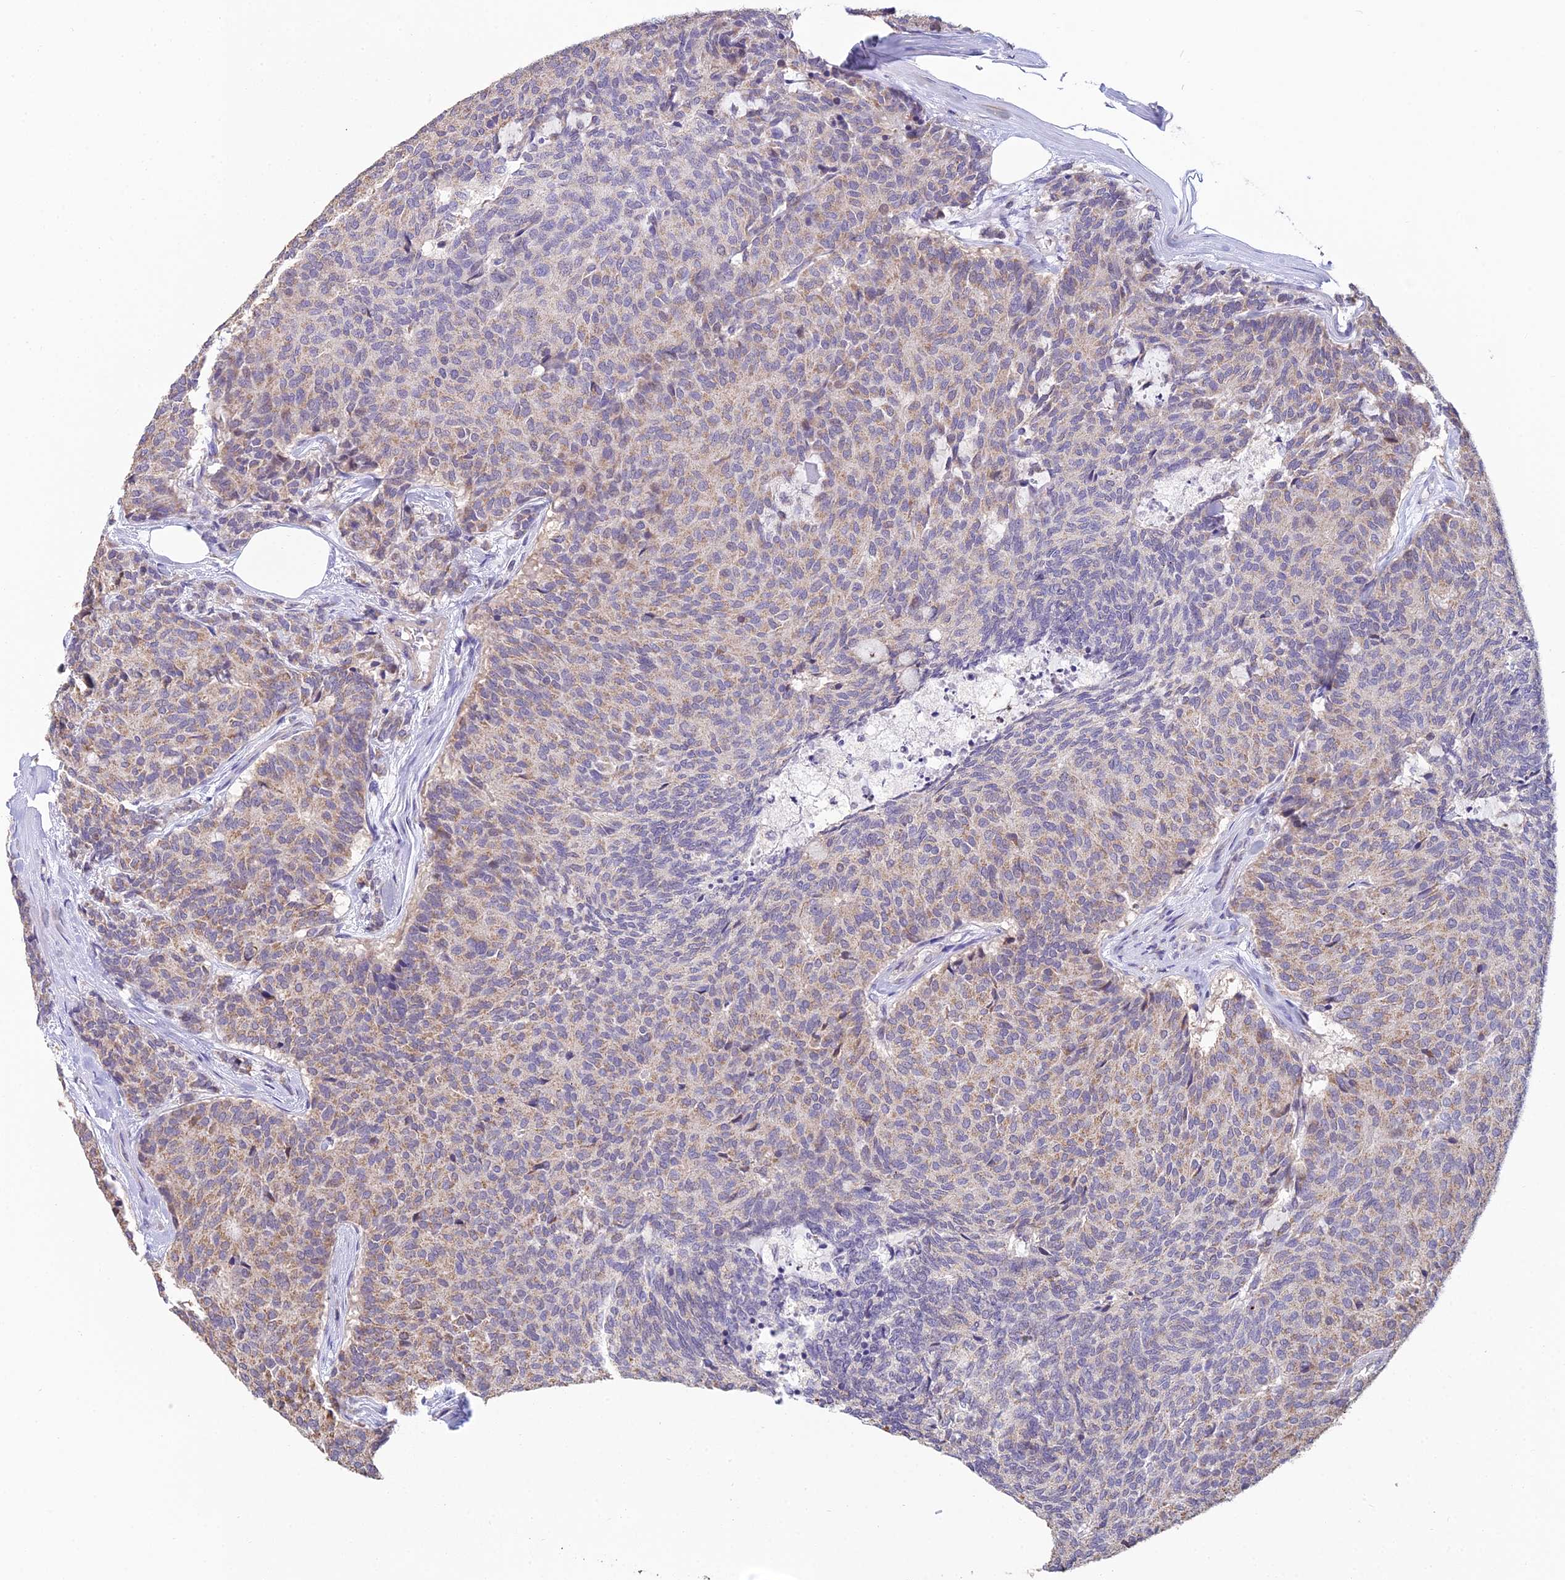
{"staining": {"intensity": "weak", "quantity": "25%-75%", "location": "cytoplasmic/membranous"}, "tissue": "carcinoid", "cell_type": "Tumor cells", "image_type": "cancer", "snomed": [{"axis": "morphology", "description": "Carcinoid, malignant, NOS"}, {"axis": "topography", "description": "Pancreas"}], "caption": "The histopathology image exhibits staining of carcinoid, revealing weak cytoplasmic/membranous protein staining (brown color) within tumor cells.", "gene": "CFAP206", "patient": {"sex": "female", "age": 54}}